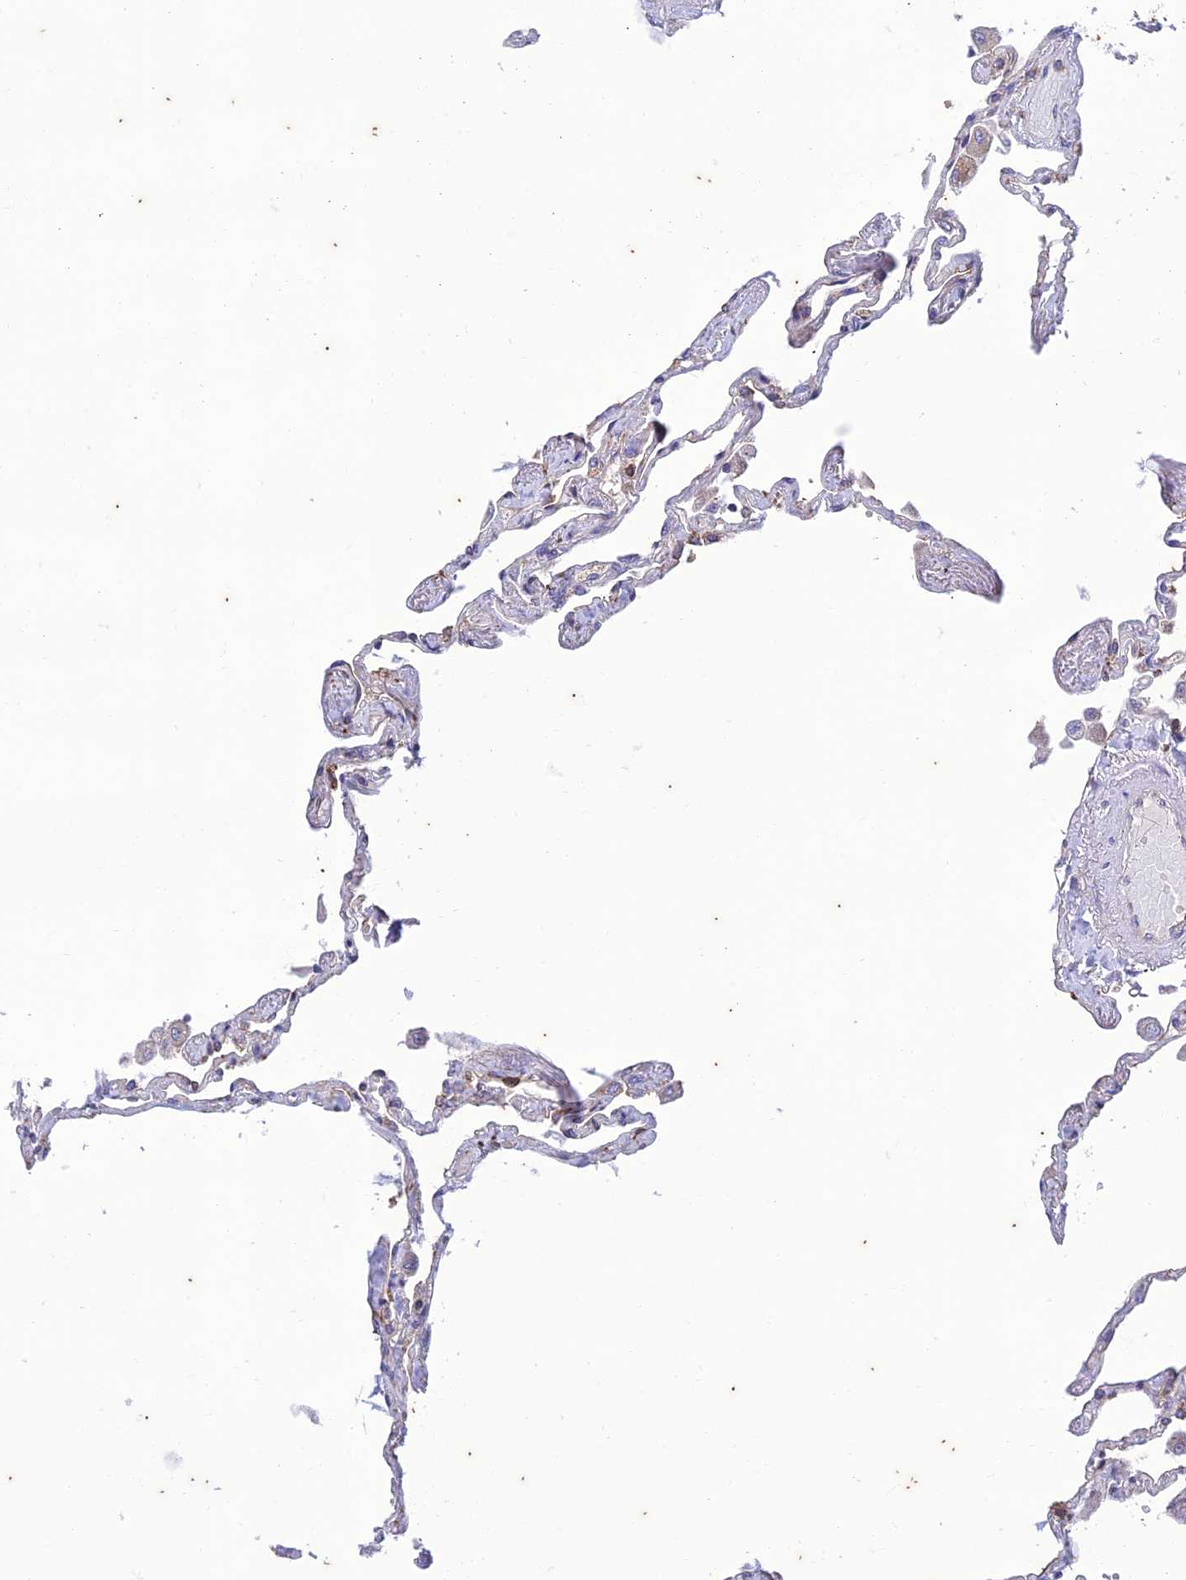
{"staining": {"intensity": "negative", "quantity": "none", "location": "none"}, "tissue": "lung", "cell_type": "Alveolar cells", "image_type": "normal", "snomed": [{"axis": "morphology", "description": "Normal tissue, NOS"}, {"axis": "topography", "description": "Lung"}], "caption": "High power microscopy photomicrograph of an IHC photomicrograph of normal lung, revealing no significant positivity in alveolar cells.", "gene": "PIMREG", "patient": {"sex": "female", "age": 67}}